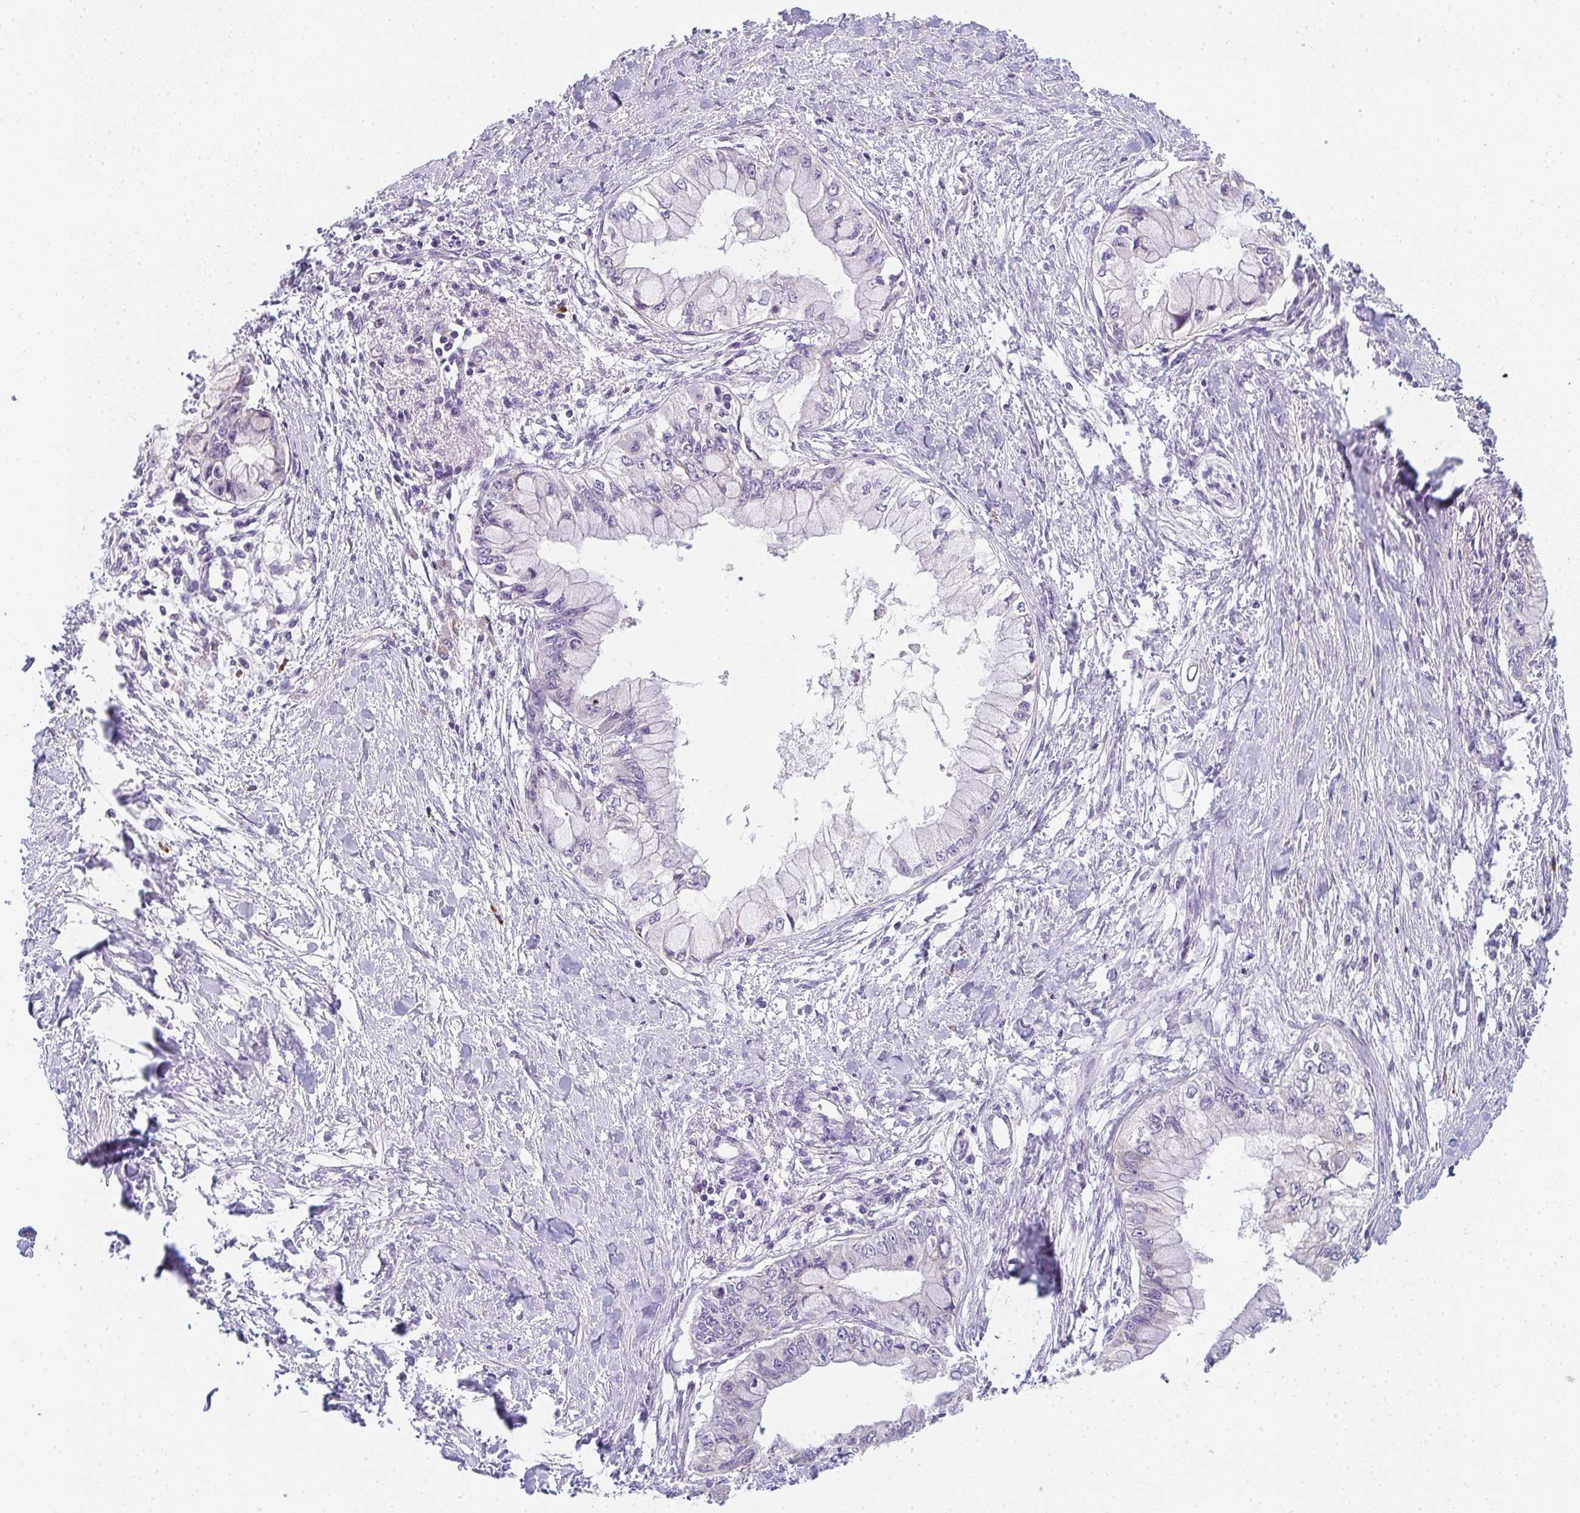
{"staining": {"intensity": "negative", "quantity": "none", "location": "none"}, "tissue": "pancreatic cancer", "cell_type": "Tumor cells", "image_type": "cancer", "snomed": [{"axis": "morphology", "description": "Adenocarcinoma, NOS"}, {"axis": "topography", "description": "Pancreas"}], "caption": "Immunohistochemistry (IHC) histopathology image of neoplastic tissue: human pancreatic adenocarcinoma stained with DAB exhibits no significant protein positivity in tumor cells.", "gene": "ZNF215", "patient": {"sex": "male", "age": 48}}